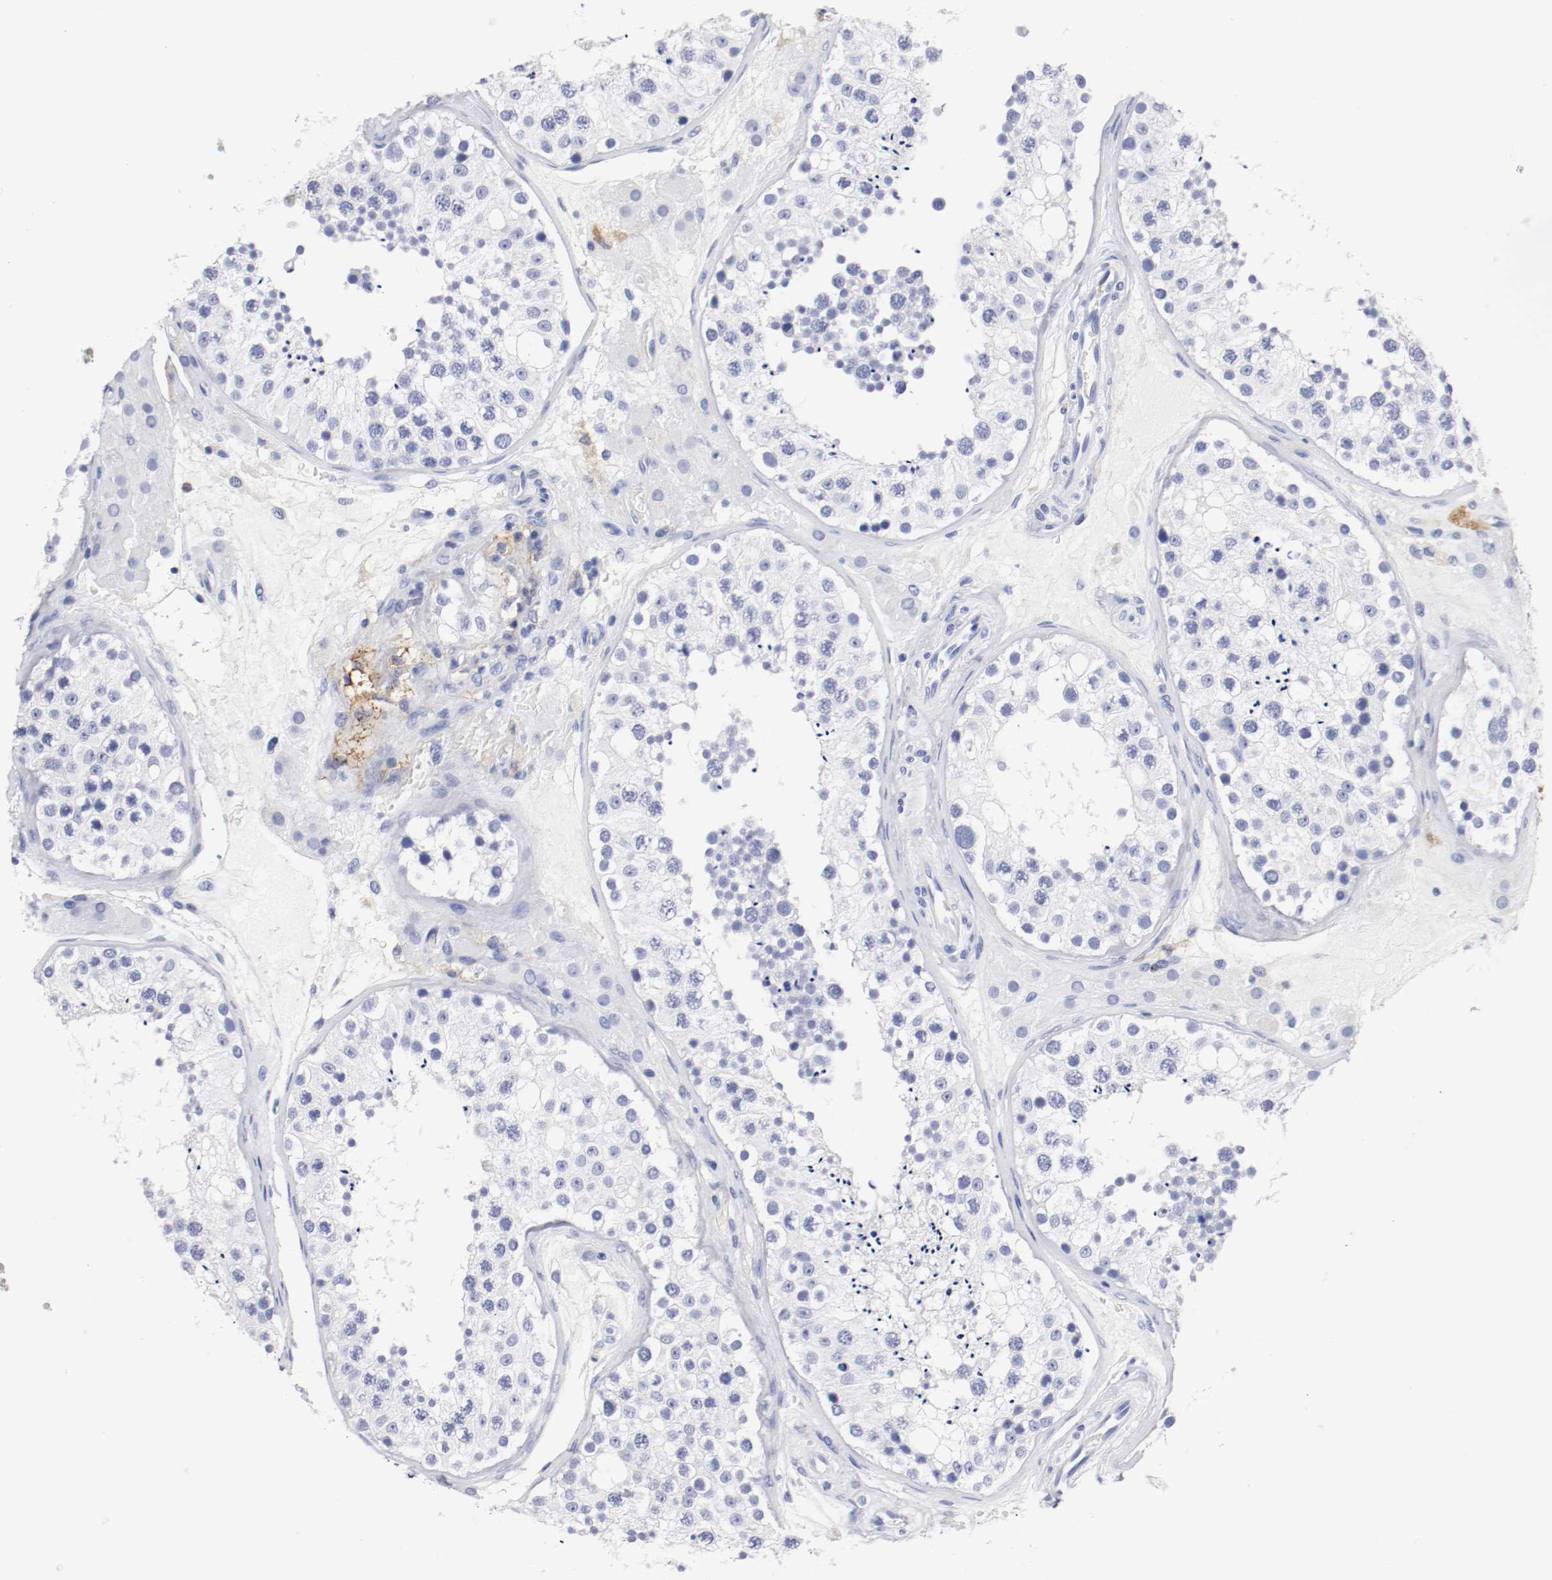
{"staining": {"intensity": "negative", "quantity": "none", "location": "none"}, "tissue": "testis", "cell_type": "Cells in seminiferous ducts", "image_type": "normal", "snomed": [{"axis": "morphology", "description": "Normal tissue, NOS"}, {"axis": "topography", "description": "Testis"}], "caption": "Immunohistochemistry (IHC) image of benign testis stained for a protein (brown), which displays no staining in cells in seminiferous ducts.", "gene": "ITGAX", "patient": {"sex": "male", "age": 26}}